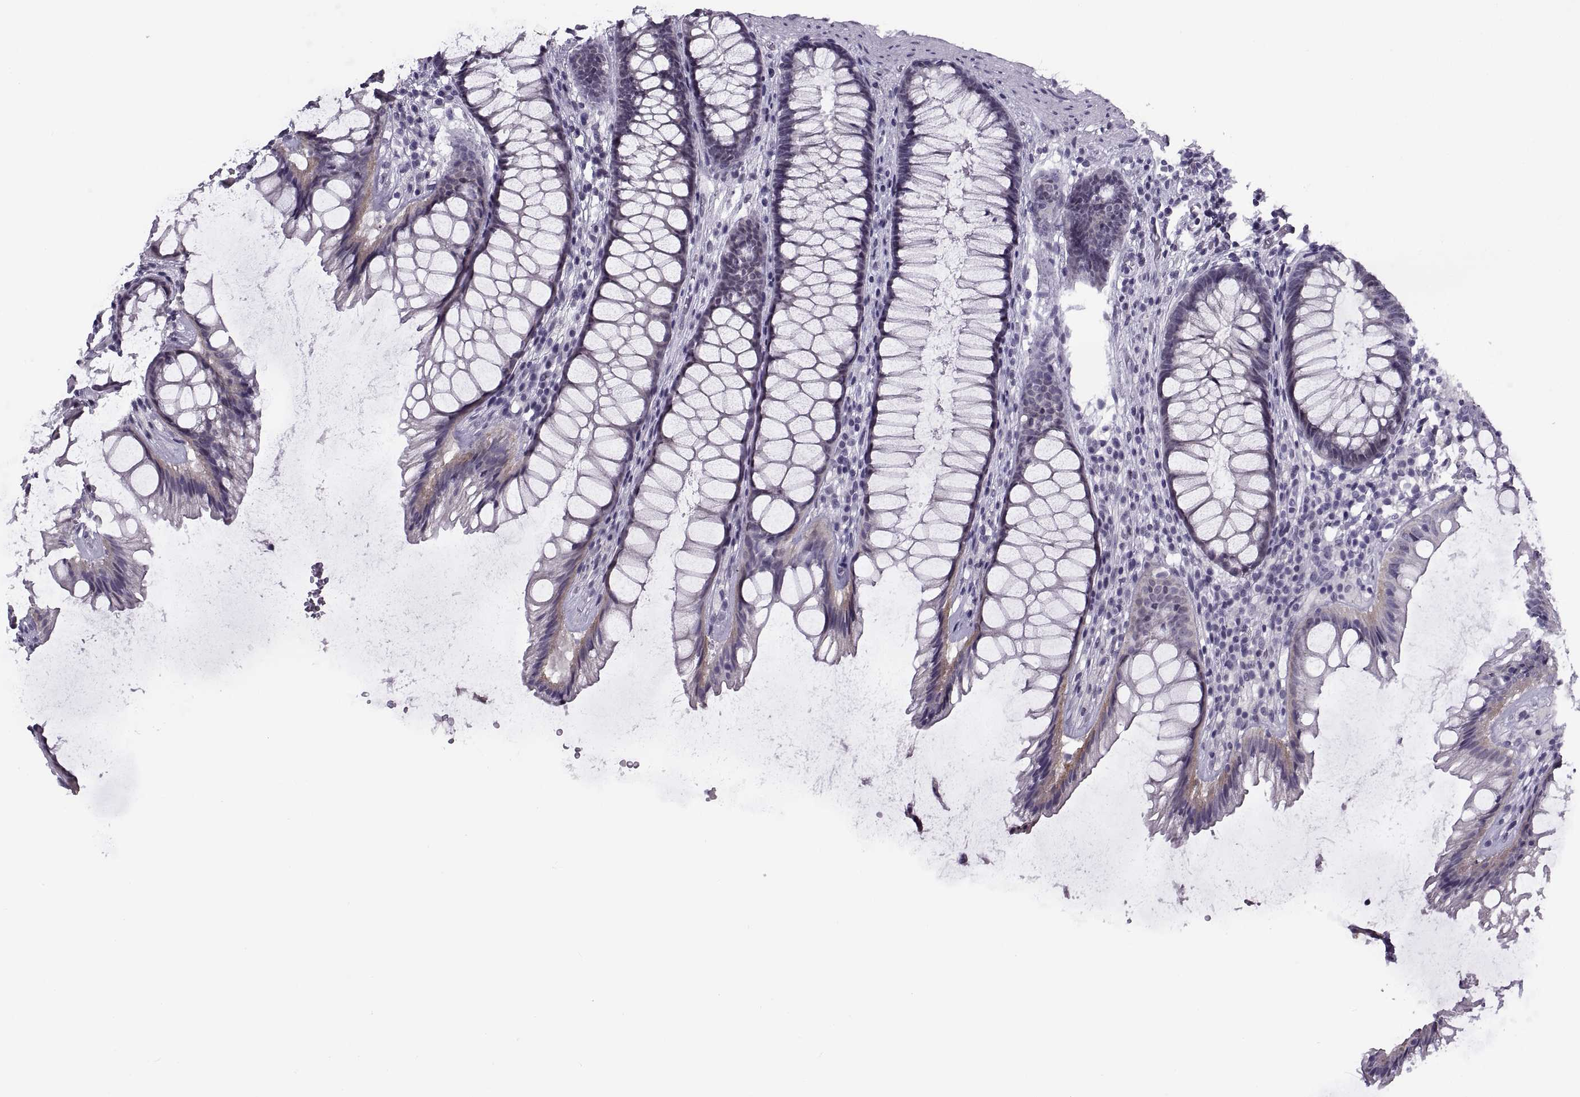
{"staining": {"intensity": "negative", "quantity": "none", "location": "none"}, "tissue": "rectum", "cell_type": "Glandular cells", "image_type": "normal", "snomed": [{"axis": "morphology", "description": "Normal tissue, NOS"}, {"axis": "topography", "description": "Rectum"}], "caption": "Glandular cells show no significant protein staining in benign rectum. (DAB immunohistochemistry (IHC) with hematoxylin counter stain).", "gene": "TBC1D3B", "patient": {"sex": "male", "age": 72}}